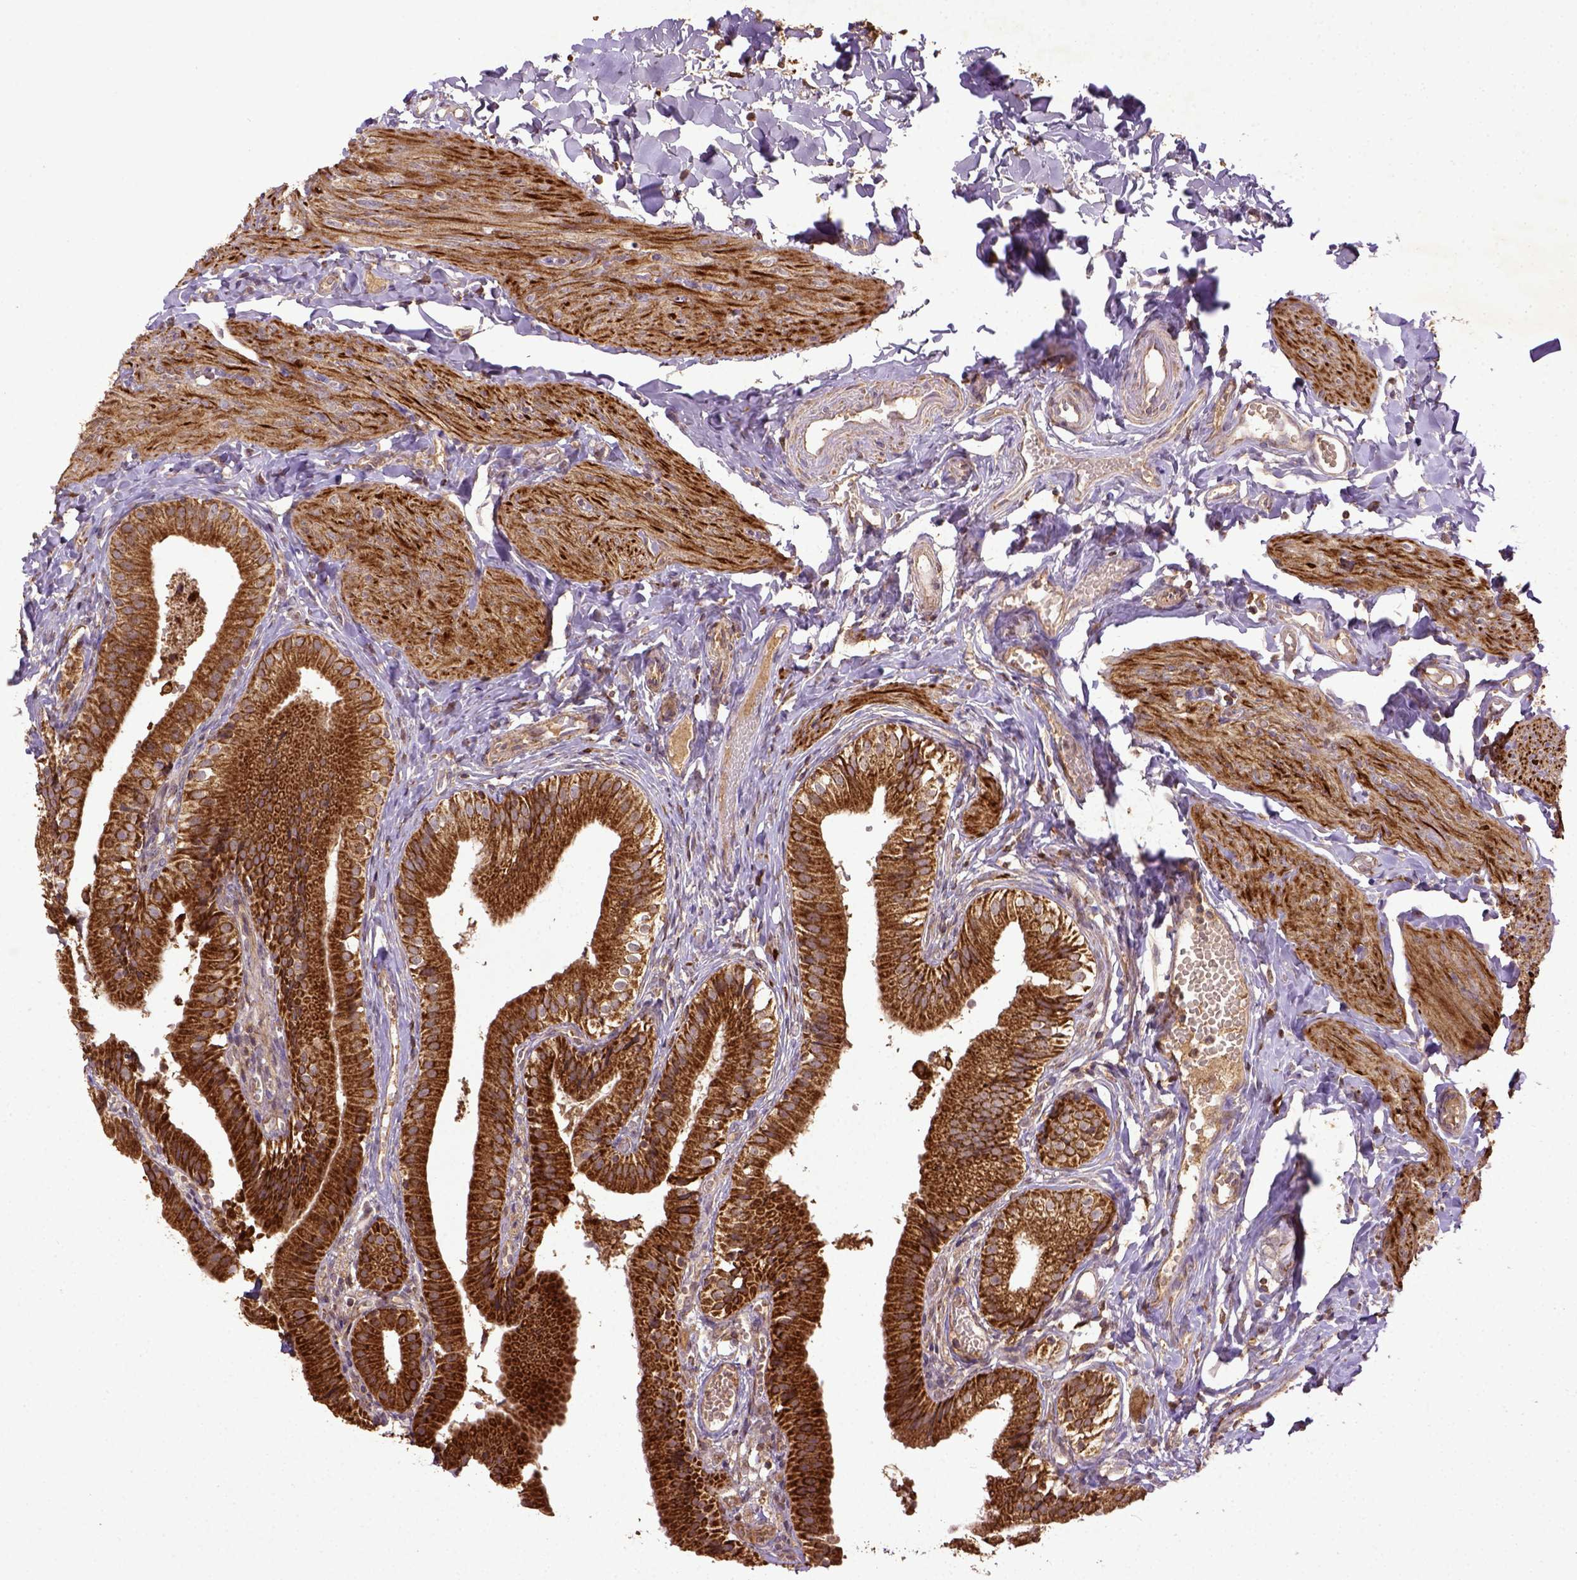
{"staining": {"intensity": "strong", "quantity": ">75%", "location": "cytoplasmic/membranous"}, "tissue": "gallbladder", "cell_type": "Glandular cells", "image_type": "normal", "snomed": [{"axis": "morphology", "description": "Normal tissue, NOS"}, {"axis": "topography", "description": "Gallbladder"}], "caption": "DAB immunohistochemical staining of unremarkable gallbladder reveals strong cytoplasmic/membranous protein staining in approximately >75% of glandular cells.", "gene": "MT", "patient": {"sex": "female", "age": 47}}